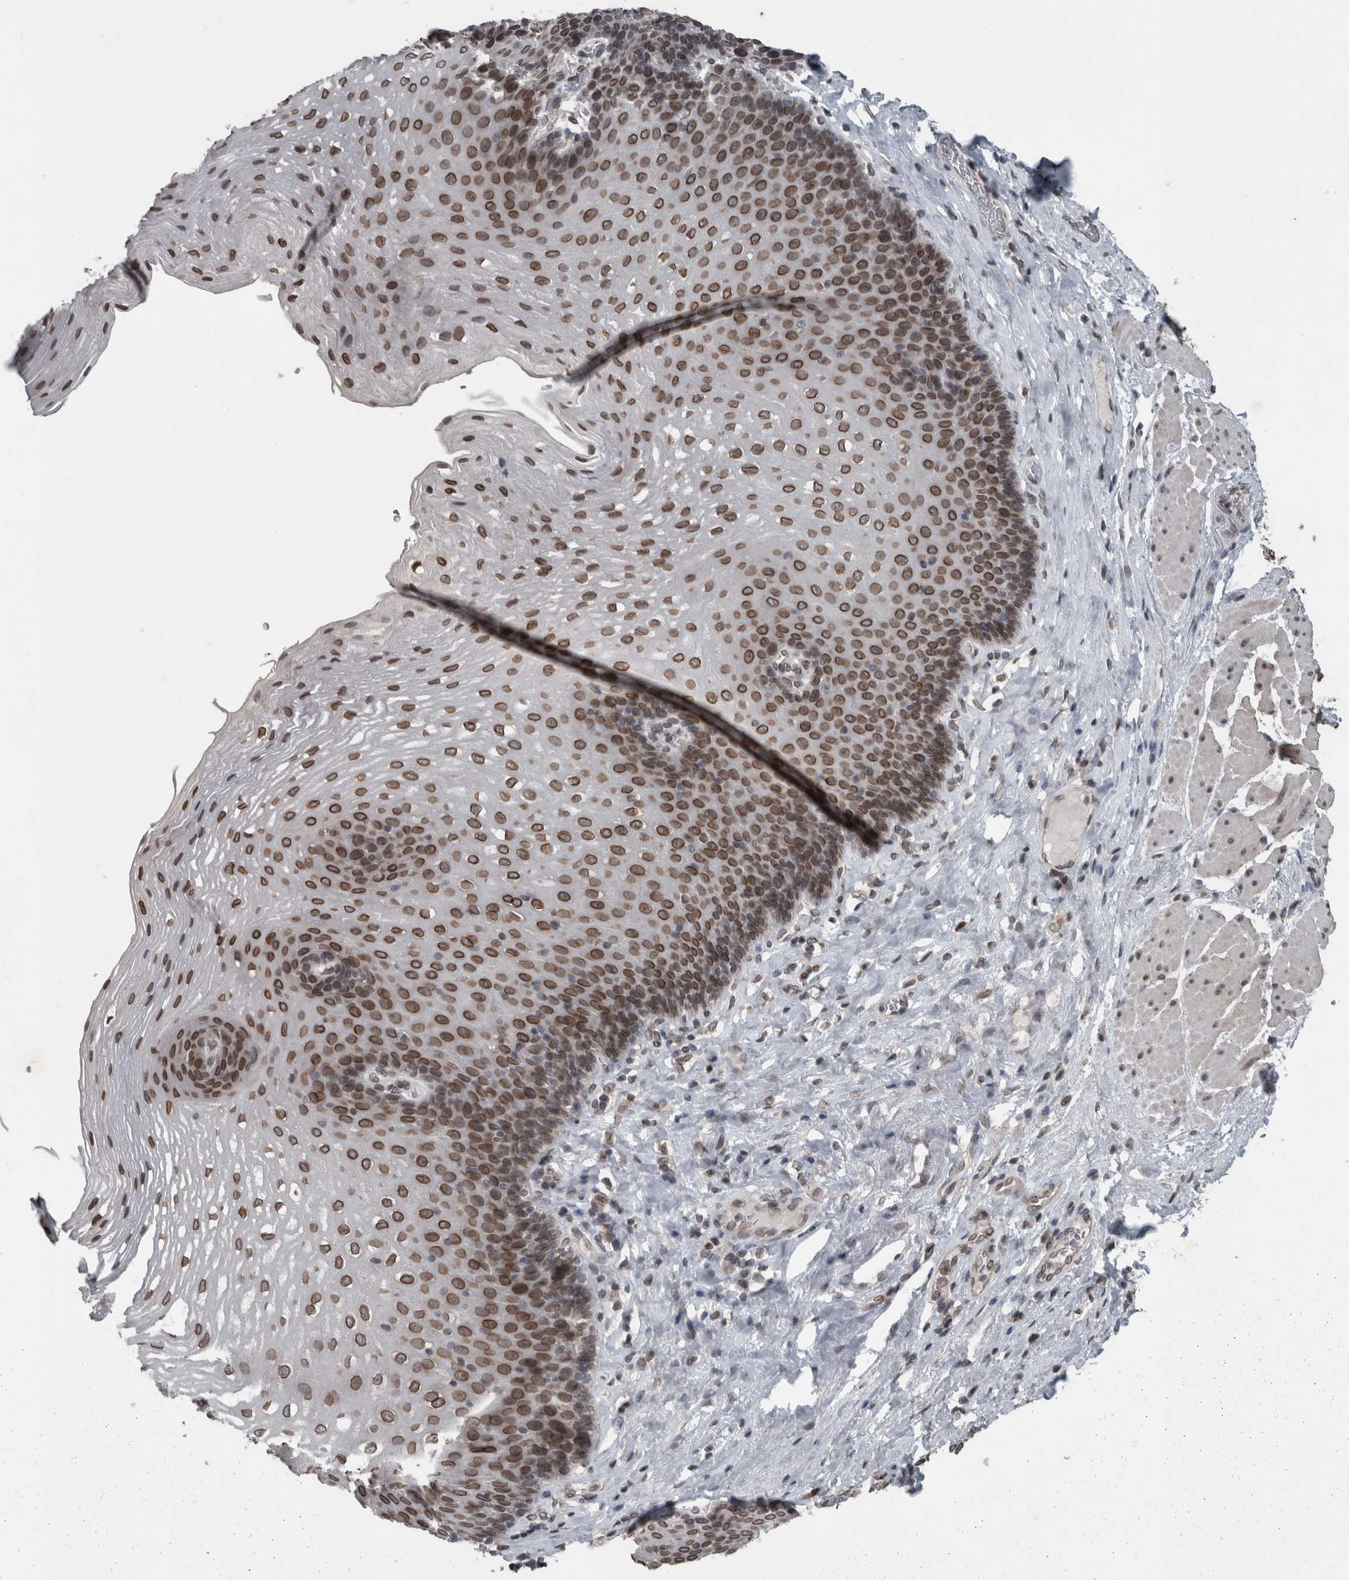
{"staining": {"intensity": "moderate", "quantity": ">75%", "location": "cytoplasmic/membranous,nuclear"}, "tissue": "esophagus", "cell_type": "Squamous epithelial cells", "image_type": "normal", "snomed": [{"axis": "morphology", "description": "Normal tissue, NOS"}, {"axis": "topography", "description": "Esophagus"}], "caption": "Human esophagus stained for a protein (brown) shows moderate cytoplasmic/membranous,nuclear positive staining in about >75% of squamous epithelial cells.", "gene": "RANBP2", "patient": {"sex": "female", "age": 66}}